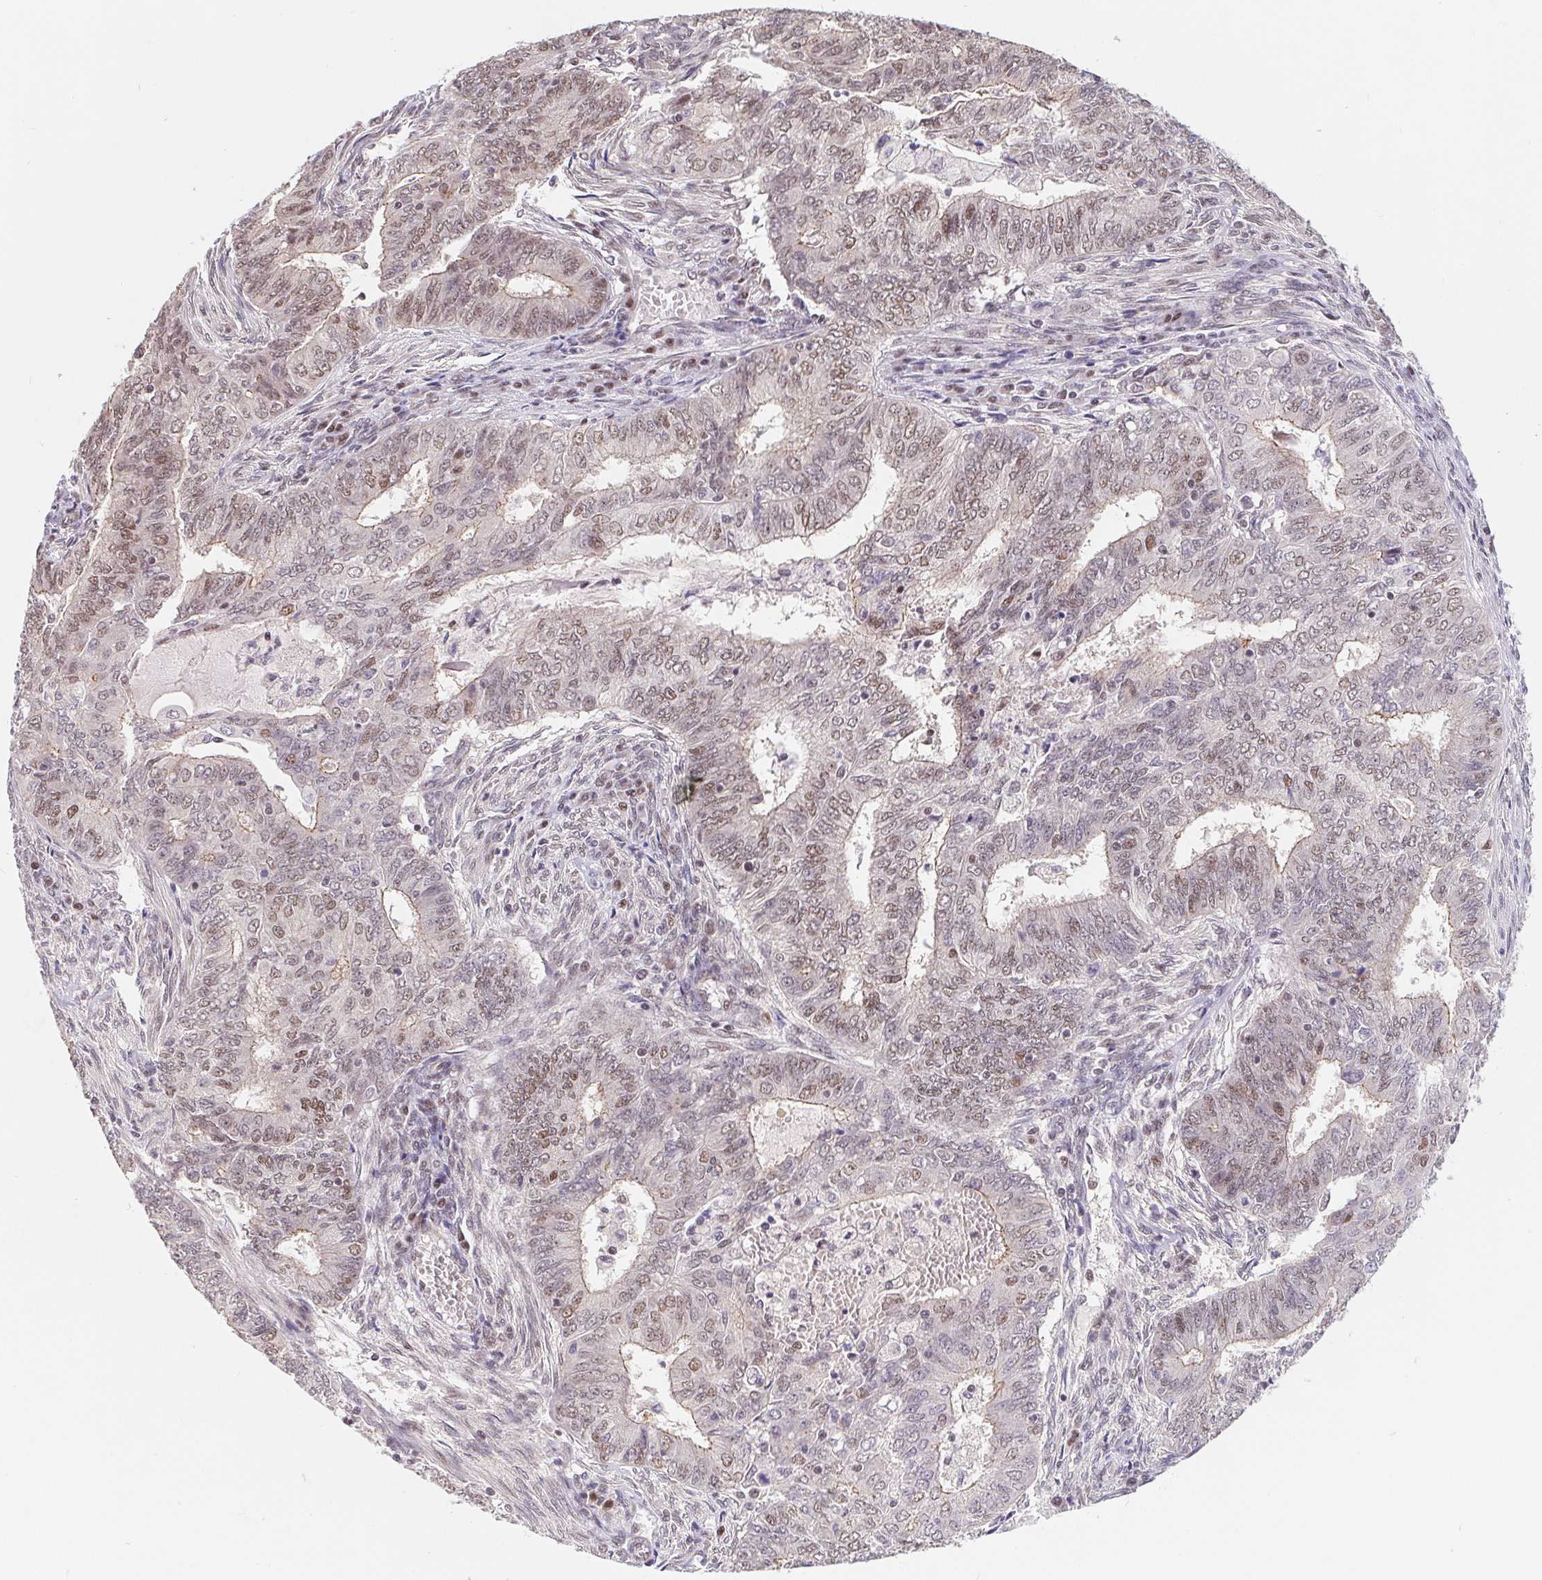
{"staining": {"intensity": "weak", "quantity": "25%-75%", "location": "cytoplasmic/membranous,nuclear"}, "tissue": "endometrial cancer", "cell_type": "Tumor cells", "image_type": "cancer", "snomed": [{"axis": "morphology", "description": "Adenocarcinoma, NOS"}, {"axis": "topography", "description": "Endometrium"}], "caption": "An image of endometrial cancer (adenocarcinoma) stained for a protein exhibits weak cytoplasmic/membranous and nuclear brown staining in tumor cells.", "gene": "POU2F1", "patient": {"sex": "female", "age": 62}}